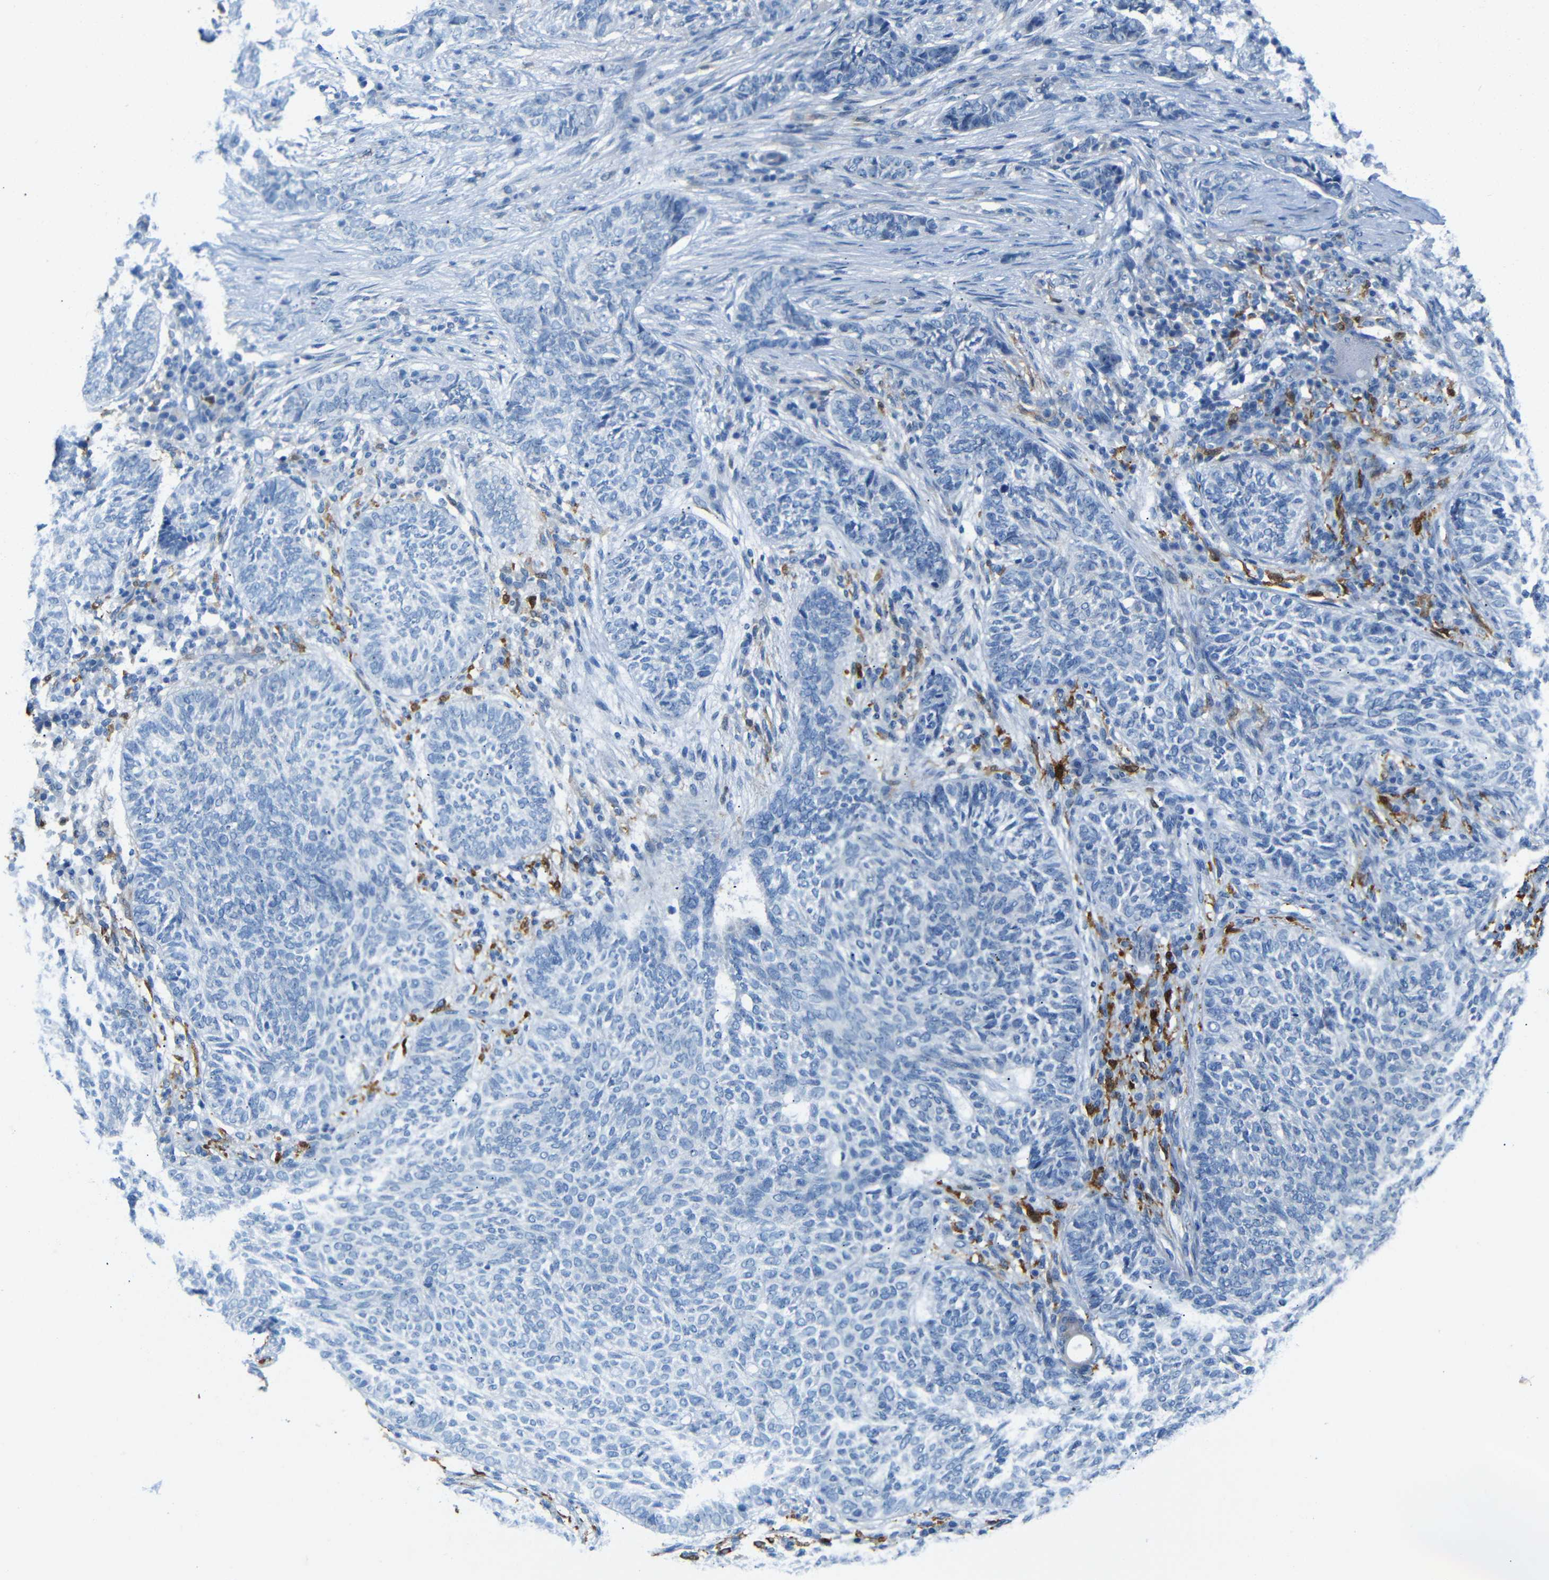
{"staining": {"intensity": "negative", "quantity": "none", "location": "none"}, "tissue": "skin cancer", "cell_type": "Tumor cells", "image_type": "cancer", "snomed": [{"axis": "morphology", "description": "Basal cell carcinoma"}, {"axis": "topography", "description": "Skin"}], "caption": "Tumor cells show no significant positivity in skin cancer (basal cell carcinoma).", "gene": "C1orf210", "patient": {"sex": "male", "age": 87}}